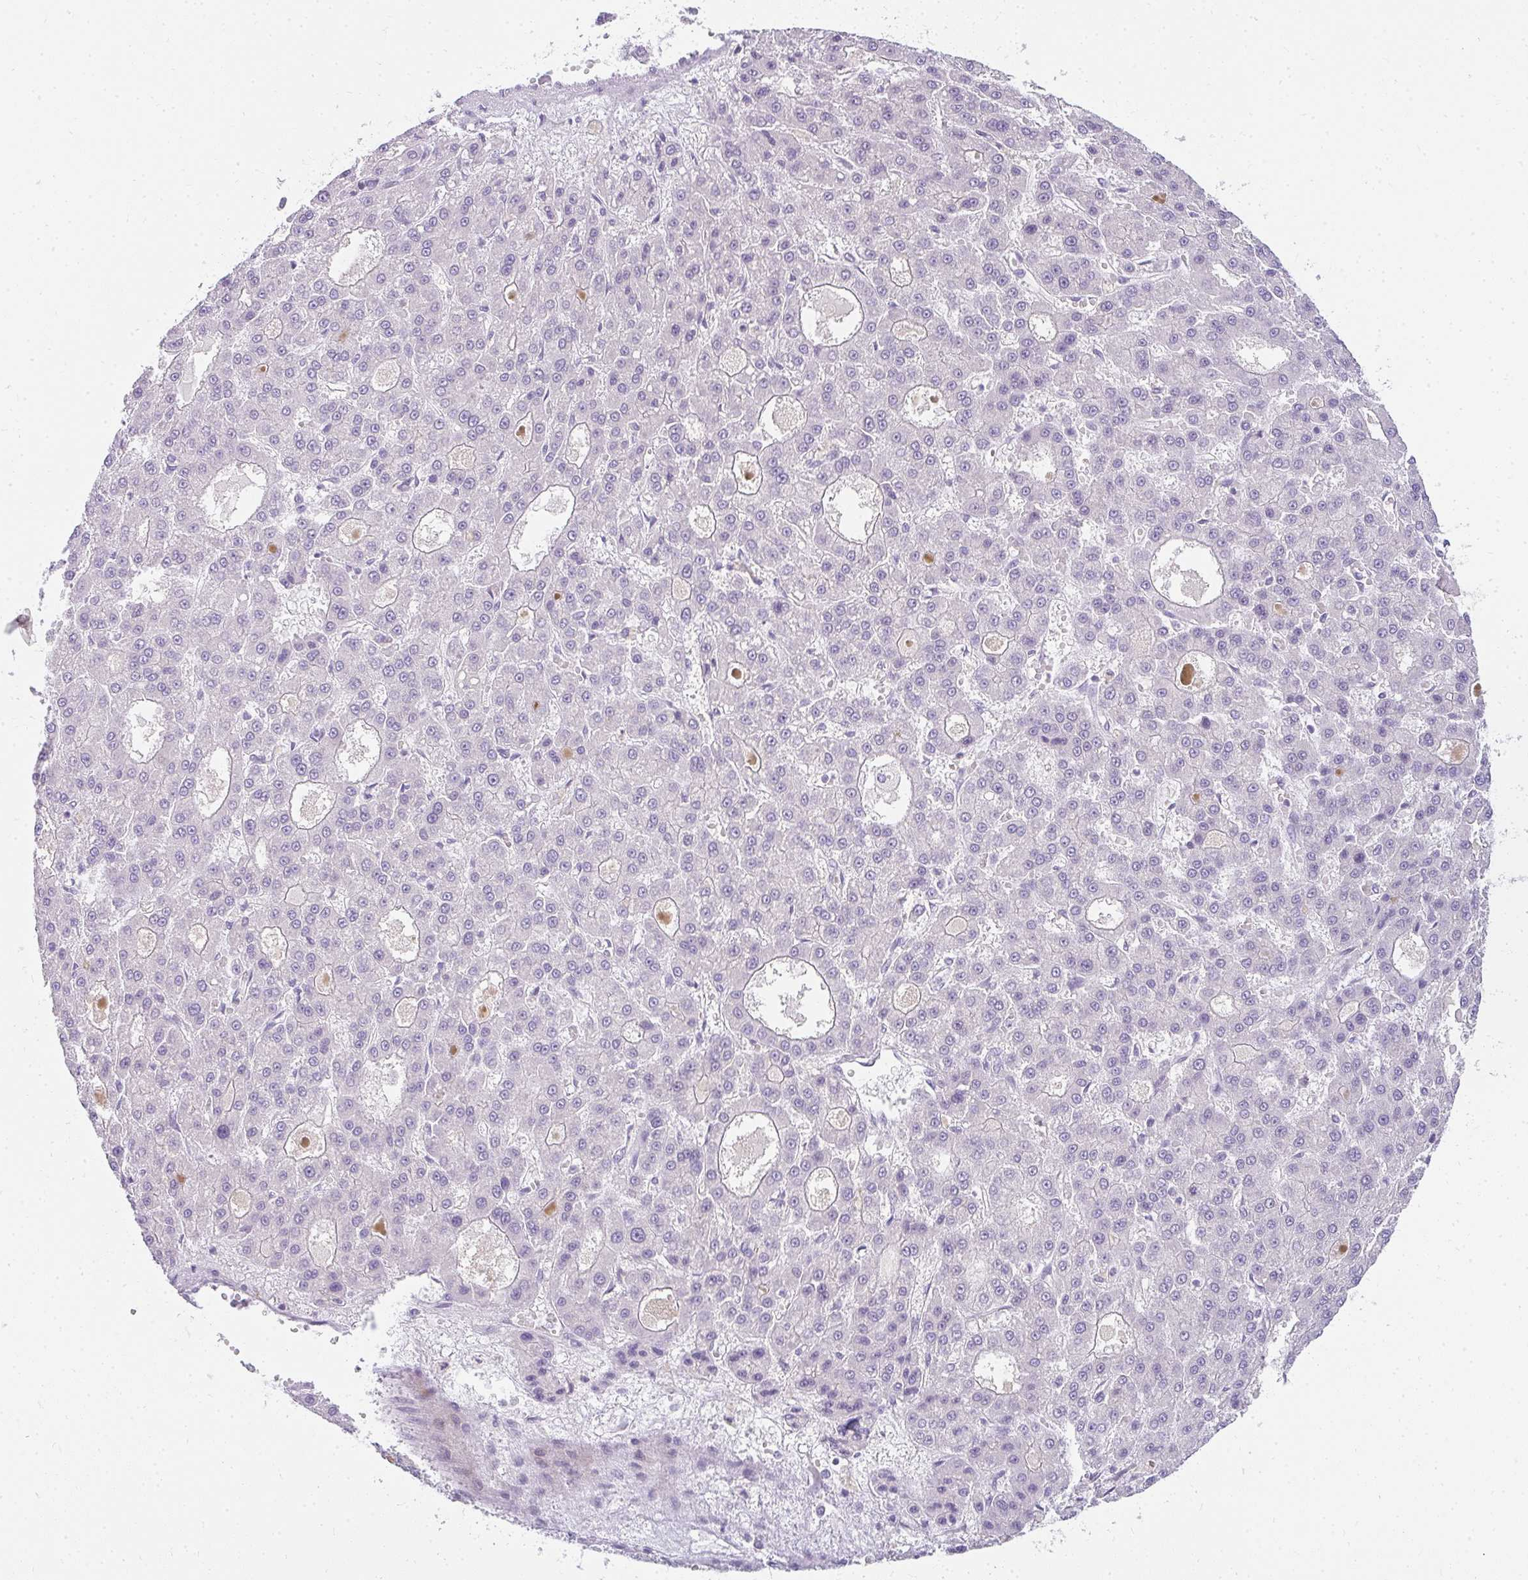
{"staining": {"intensity": "negative", "quantity": "none", "location": "none"}, "tissue": "liver cancer", "cell_type": "Tumor cells", "image_type": "cancer", "snomed": [{"axis": "morphology", "description": "Carcinoma, Hepatocellular, NOS"}, {"axis": "topography", "description": "Liver"}], "caption": "Tumor cells are negative for protein expression in human hepatocellular carcinoma (liver). Brightfield microscopy of immunohistochemistry (IHC) stained with DAB (brown) and hematoxylin (blue), captured at high magnification.", "gene": "PPP1R3G", "patient": {"sex": "male", "age": 70}}